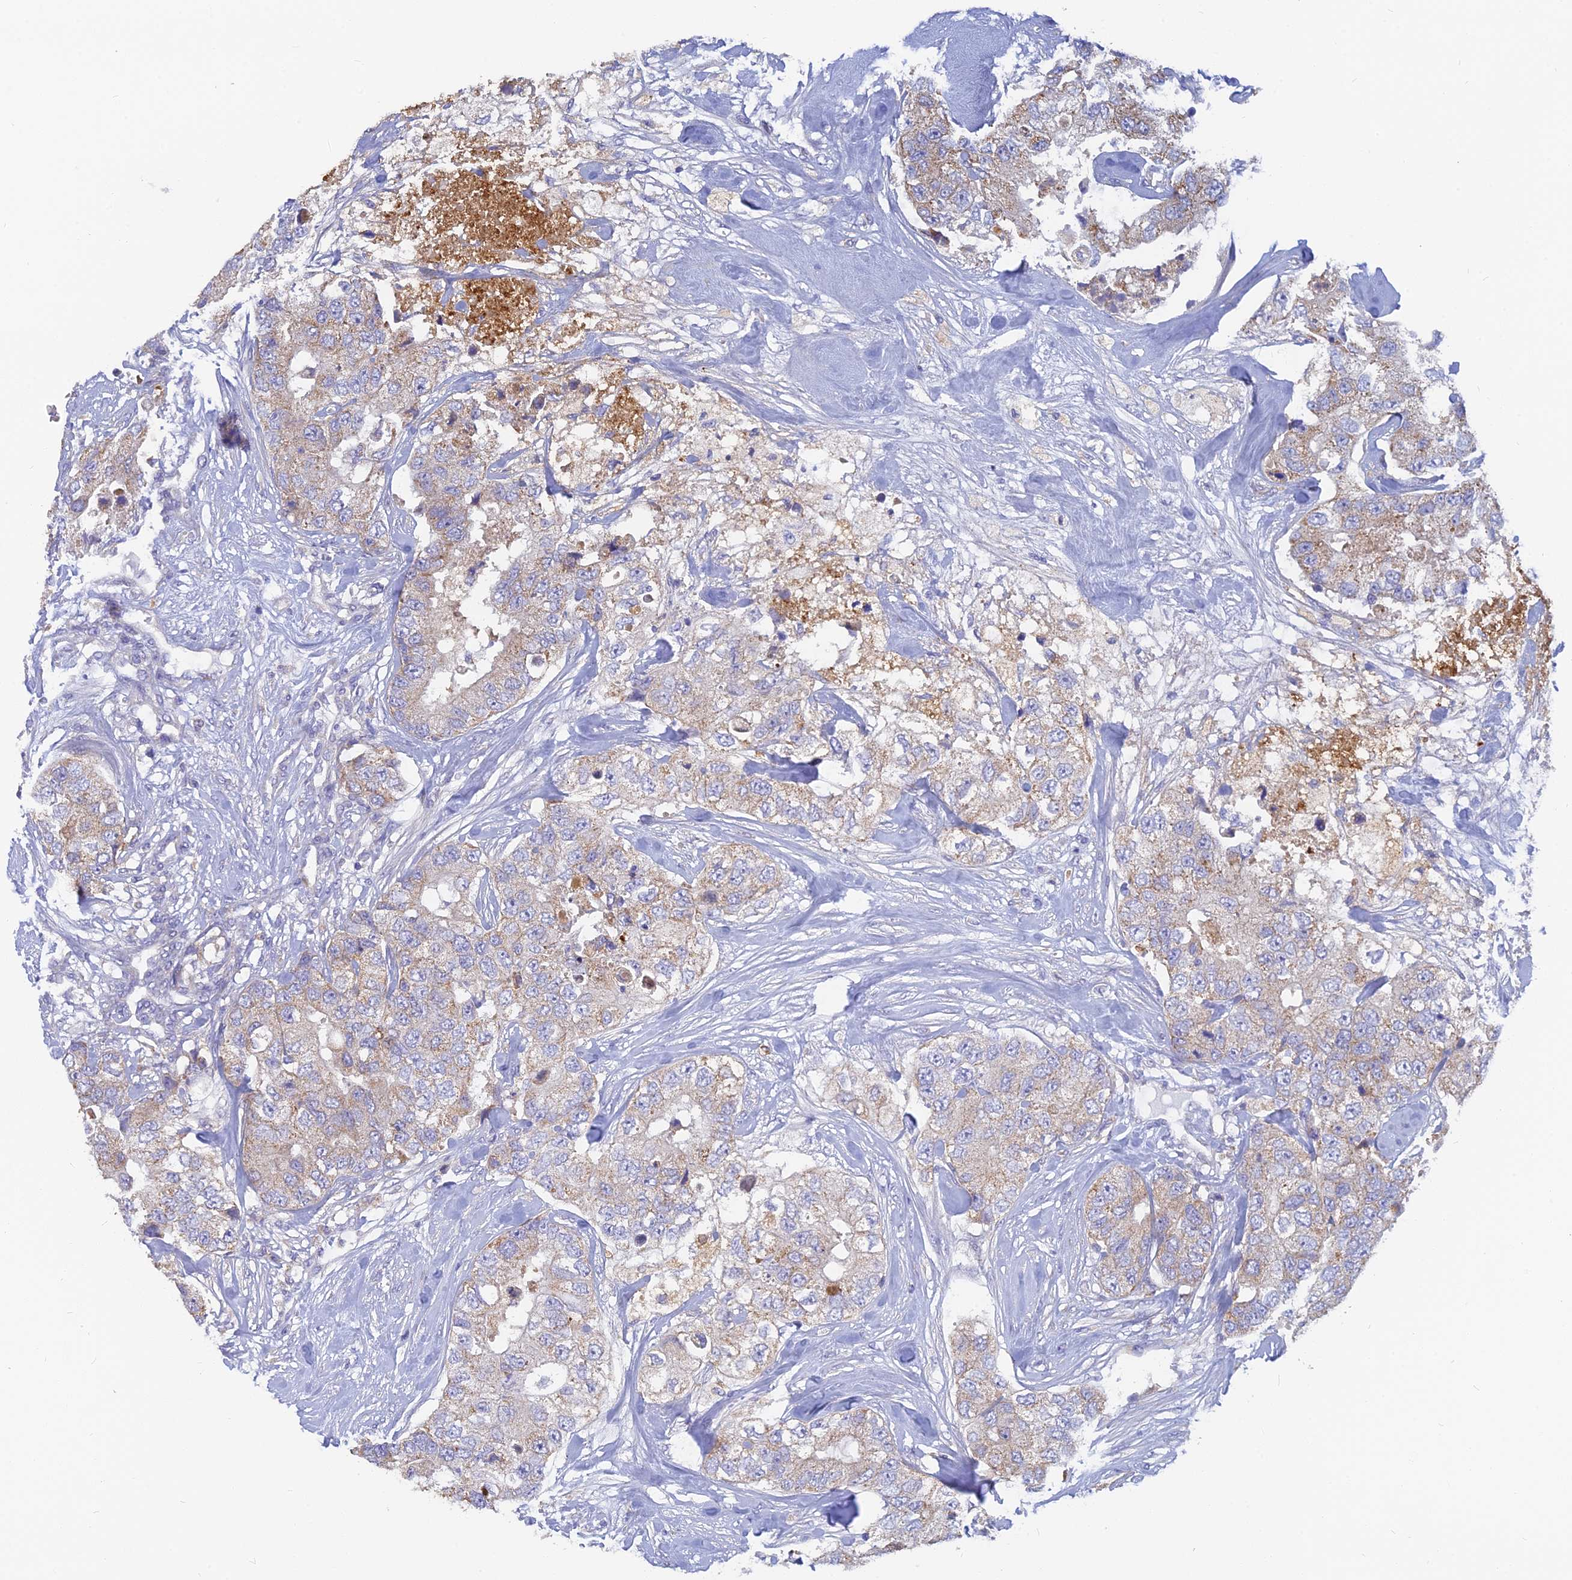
{"staining": {"intensity": "weak", "quantity": "25%-75%", "location": "cytoplasmic/membranous"}, "tissue": "breast cancer", "cell_type": "Tumor cells", "image_type": "cancer", "snomed": [{"axis": "morphology", "description": "Duct carcinoma"}, {"axis": "topography", "description": "Breast"}], "caption": "A photomicrograph of human breast cancer (infiltrating ductal carcinoma) stained for a protein shows weak cytoplasmic/membranous brown staining in tumor cells. Using DAB (brown) and hematoxylin (blue) stains, captured at high magnification using brightfield microscopy.", "gene": "CACNA1B", "patient": {"sex": "female", "age": 62}}